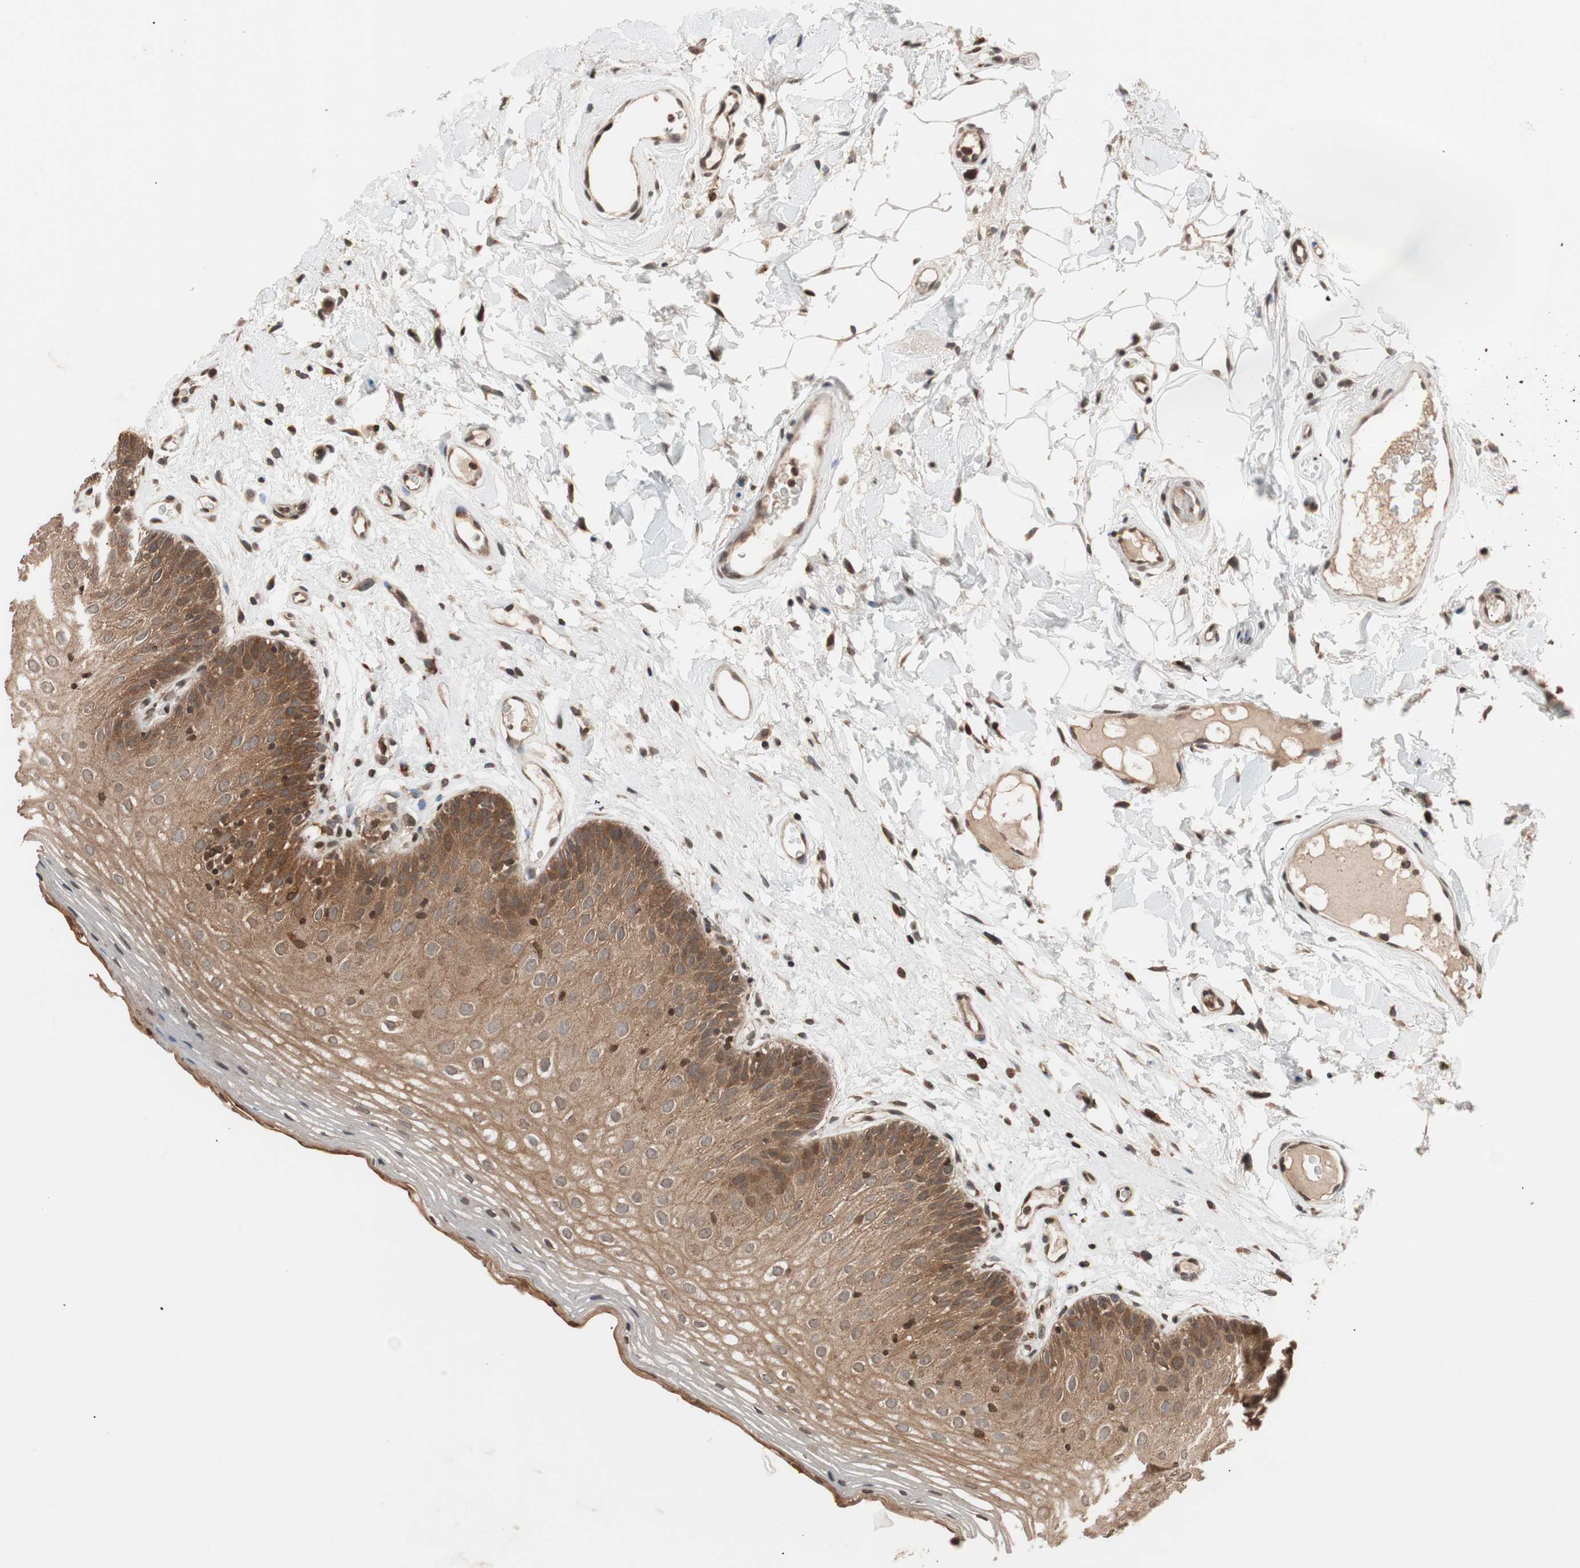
{"staining": {"intensity": "strong", "quantity": ">75%", "location": "cytoplasmic/membranous"}, "tissue": "oral mucosa", "cell_type": "Squamous epithelial cells", "image_type": "normal", "snomed": [{"axis": "morphology", "description": "Normal tissue, NOS"}, {"axis": "morphology", "description": "Squamous cell carcinoma, NOS"}, {"axis": "topography", "description": "Skeletal muscle"}, {"axis": "topography", "description": "Oral tissue"}], "caption": "Oral mucosa was stained to show a protein in brown. There is high levels of strong cytoplasmic/membranous expression in about >75% of squamous epithelial cells. (Brightfield microscopy of DAB IHC at high magnification).", "gene": "ZFC3H1", "patient": {"sex": "male", "age": 71}}